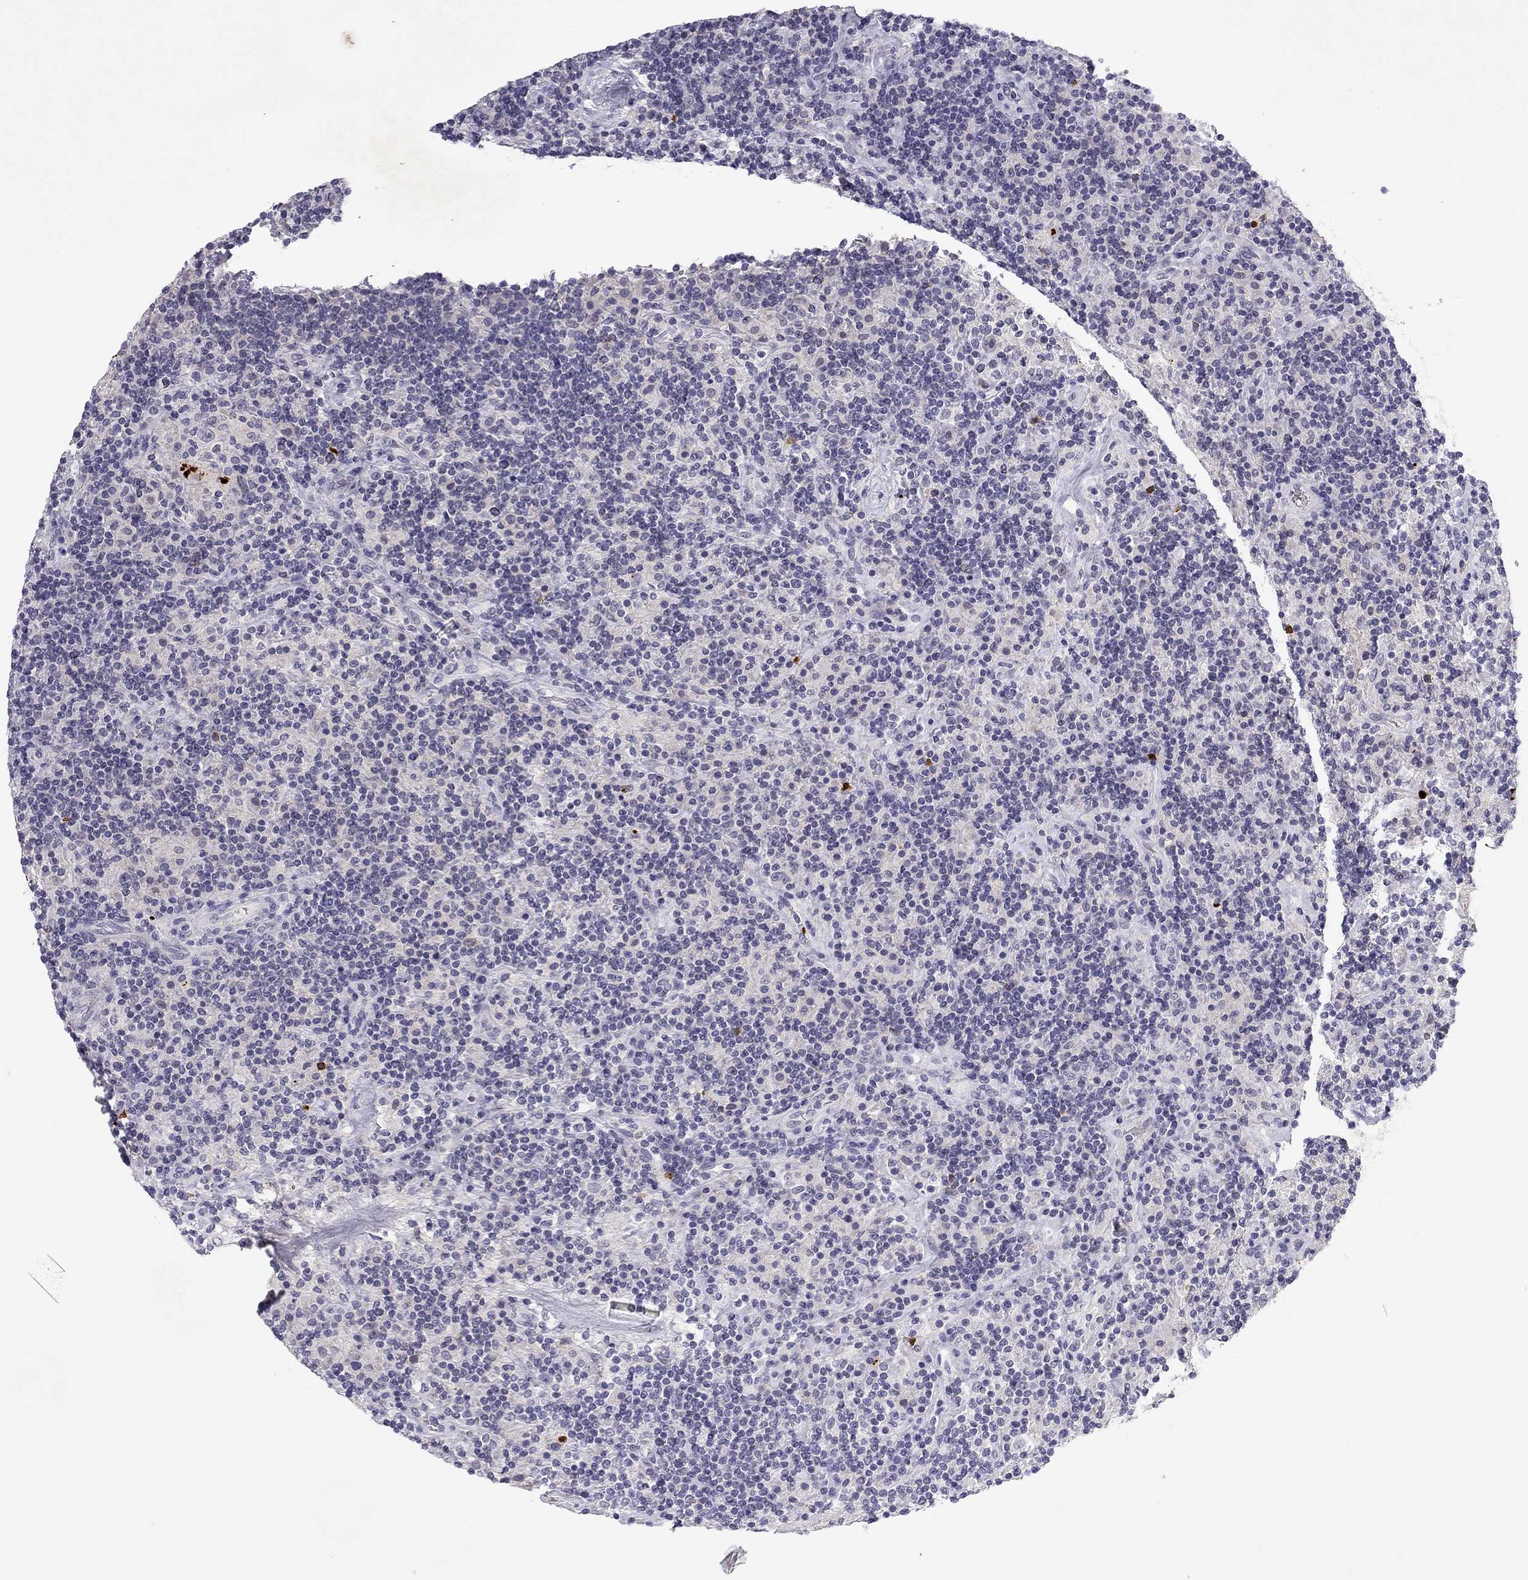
{"staining": {"intensity": "negative", "quantity": "none", "location": "none"}, "tissue": "lymphoma", "cell_type": "Tumor cells", "image_type": "cancer", "snomed": [{"axis": "morphology", "description": "Hodgkin's disease, NOS"}, {"axis": "topography", "description": "Lymph node"}], "caption": "Image shows no protein expression in tumor cells of Hodgkin's disease tissue.", "gene": "SLC6A4", "patient": {"sex": "male", "age": 70}}